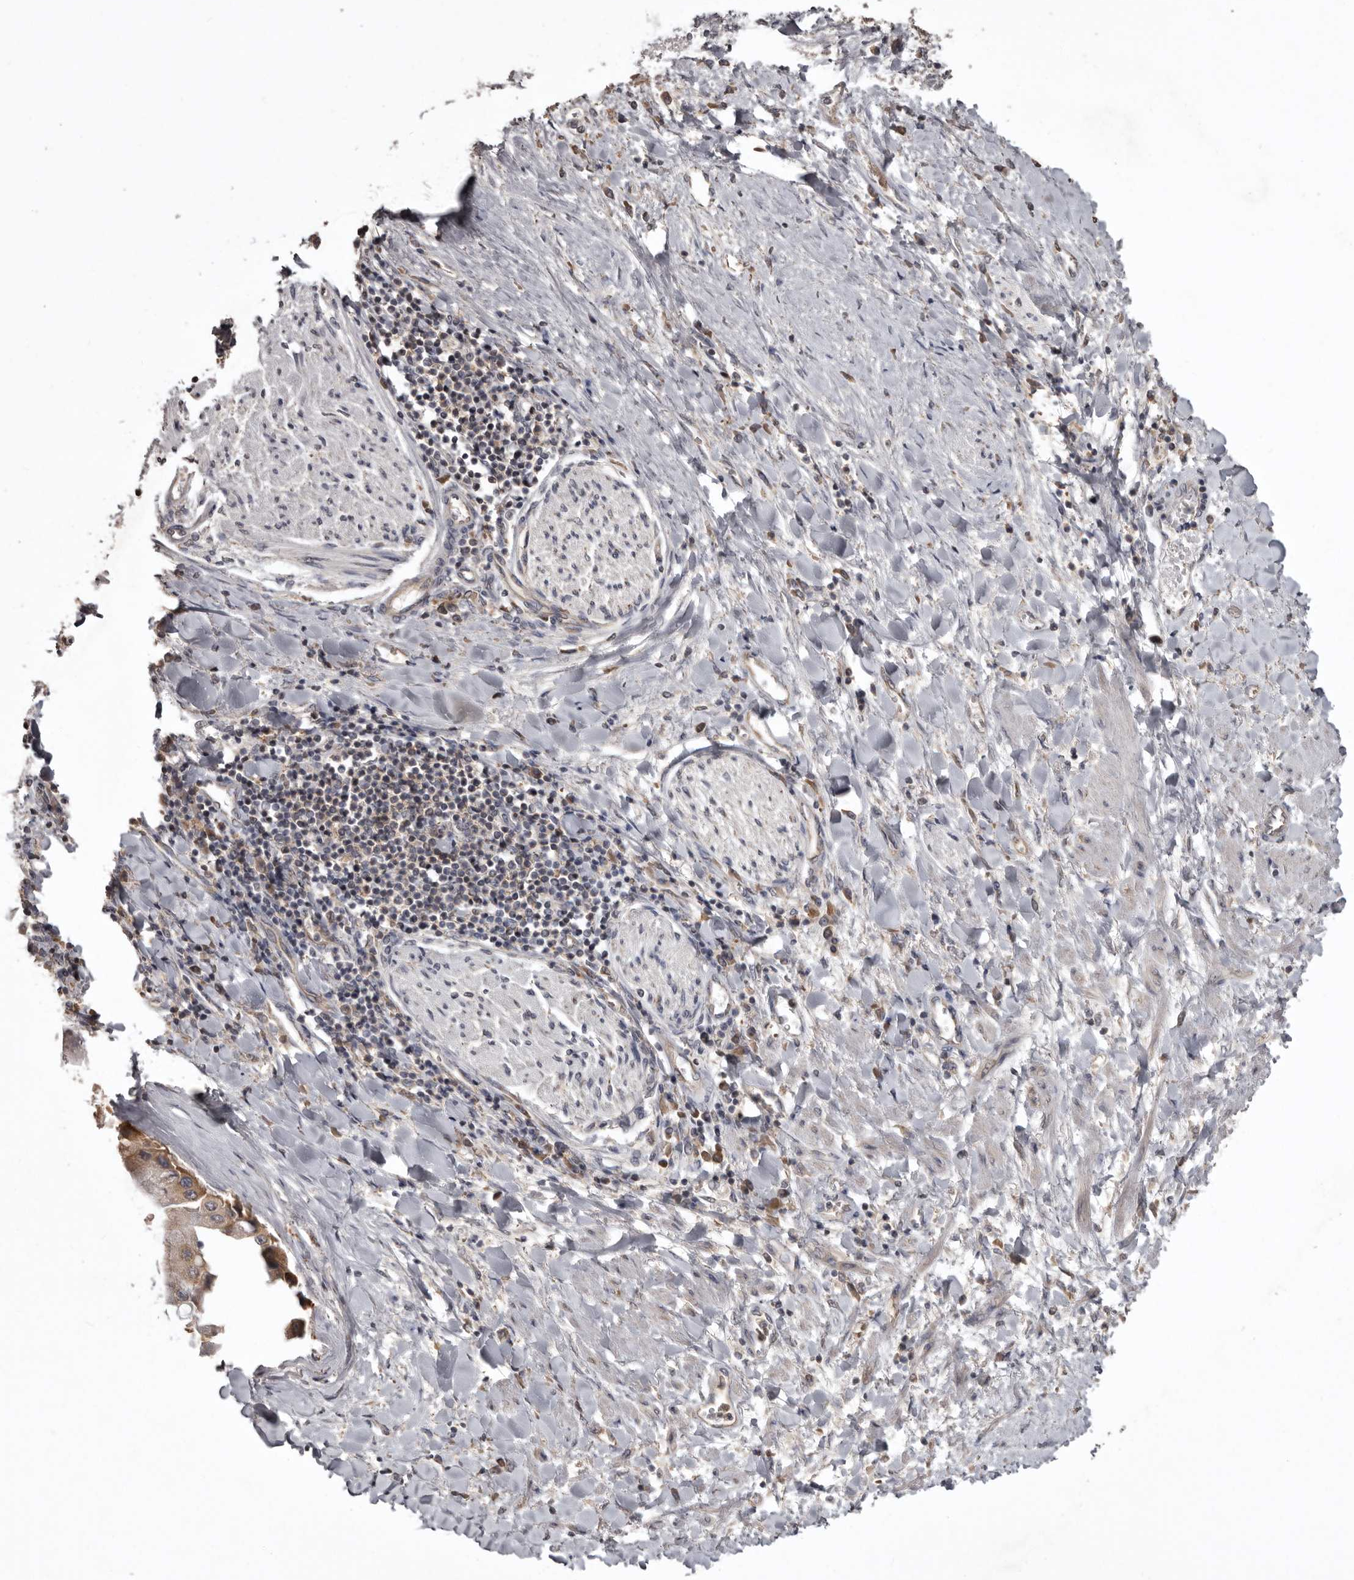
{"staining": {"intensity": "moderate", "quantity": "<25%", "location": "cytoplasmic/membranous"}, "tissue": "liver cancer", "cell_type": "Tumor cells", "image_type": "cancer", "snomed": [{"axis": "morphology", "description": "Cholangiocarcinoma"}, {"axis": "topography", "description": "Liver"}], "caption": "Human cholangiocarcinoma (liver) stained for a protein (brown) shows moderate cytoplasmic/membranous positive positivity in approximately <25% of tumor cells.", "gene": "DARS1", "patient": {"sex": "male", "age": 50}}